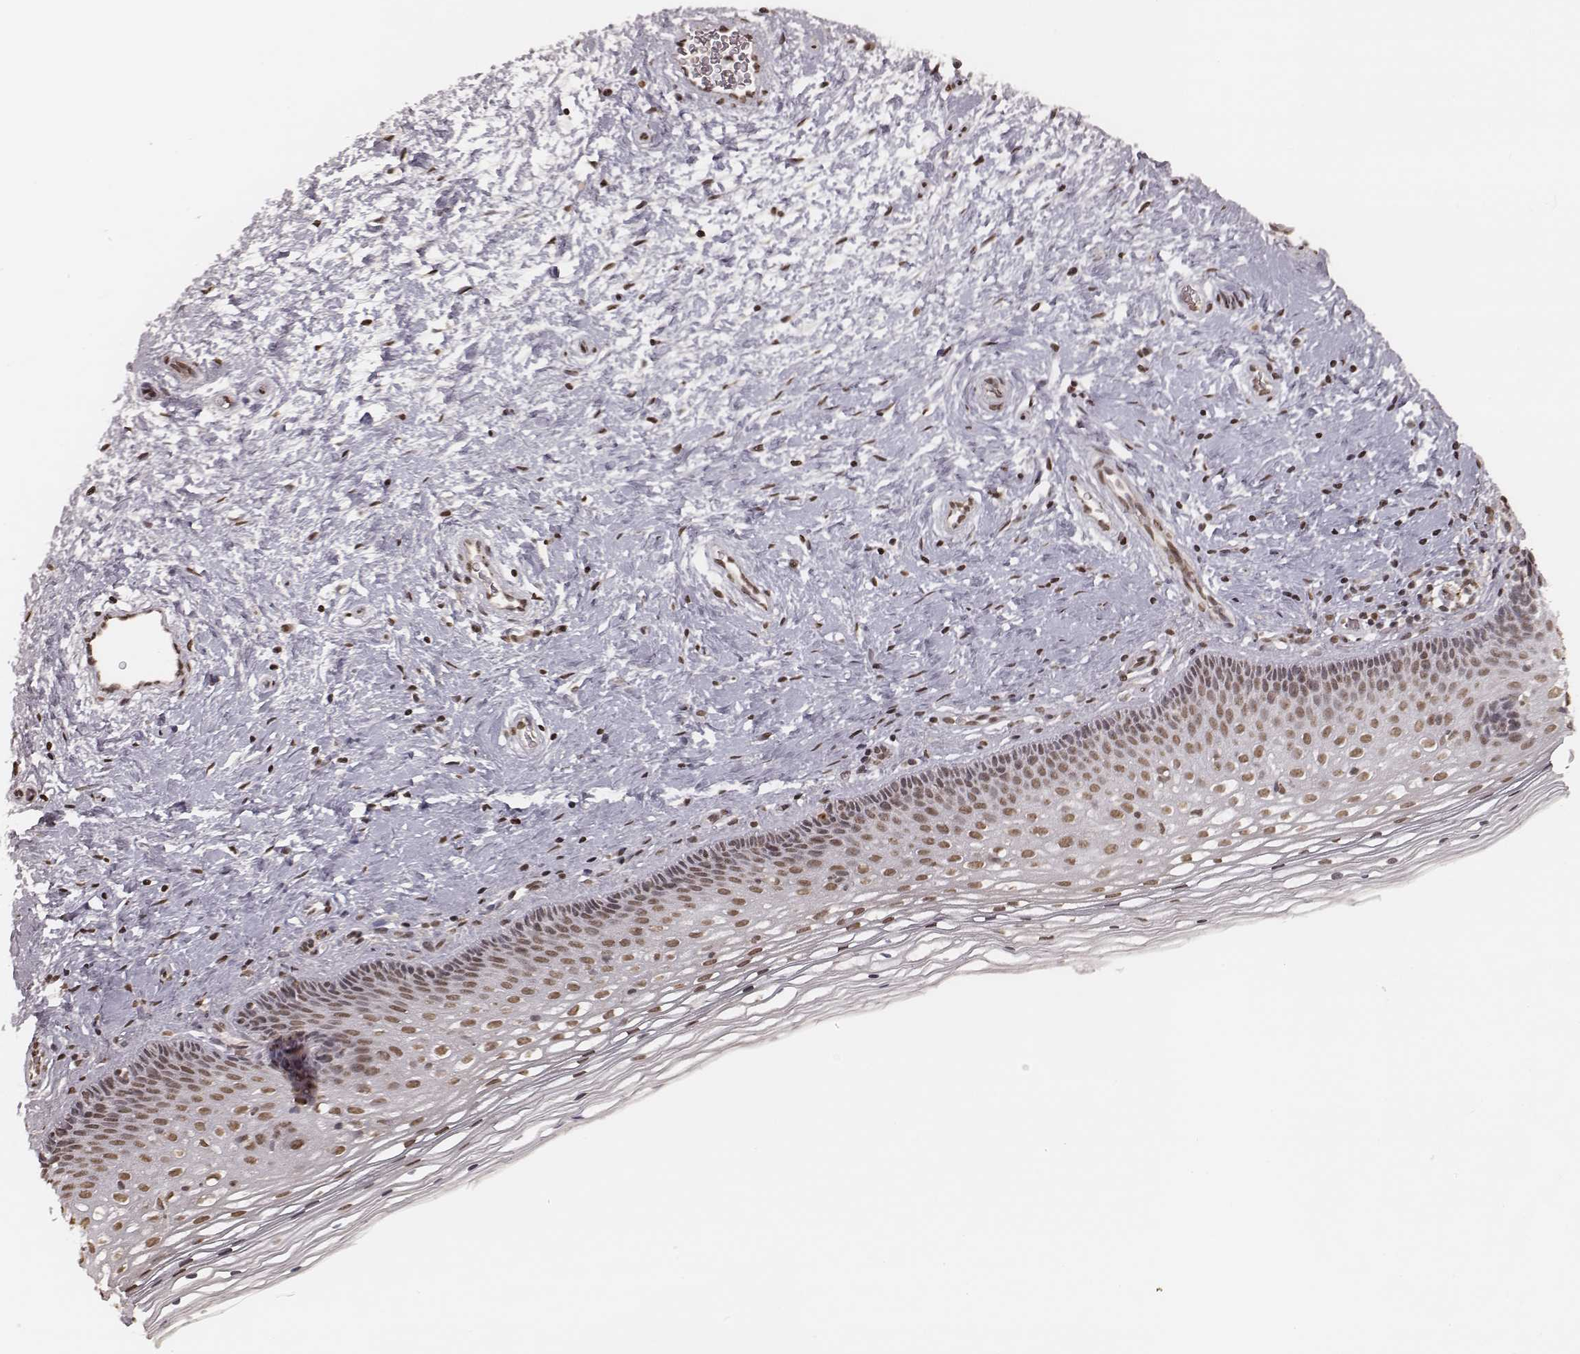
{"staining": {"intensity": "moderate", "quantity": ">75%", "location": "nuclear"}, "tissue": "cervix", "cell_type": "Glandular cells", "image_type": "normal", "snomed": [{"axis": "morphology", "description": "Normal tissue, NOS"}, {"axis": "topography", "description": "Cervix"}], "caption": "The photomicrograph demonstrates a brown stain indicating the presence of a protein in the nuclear of glandular cells in cervix. (Brightfield microscopy of DAB IHC at high magnification).", "gene": "HMGA2", "patient": {"sex": "female", "age": 34}}